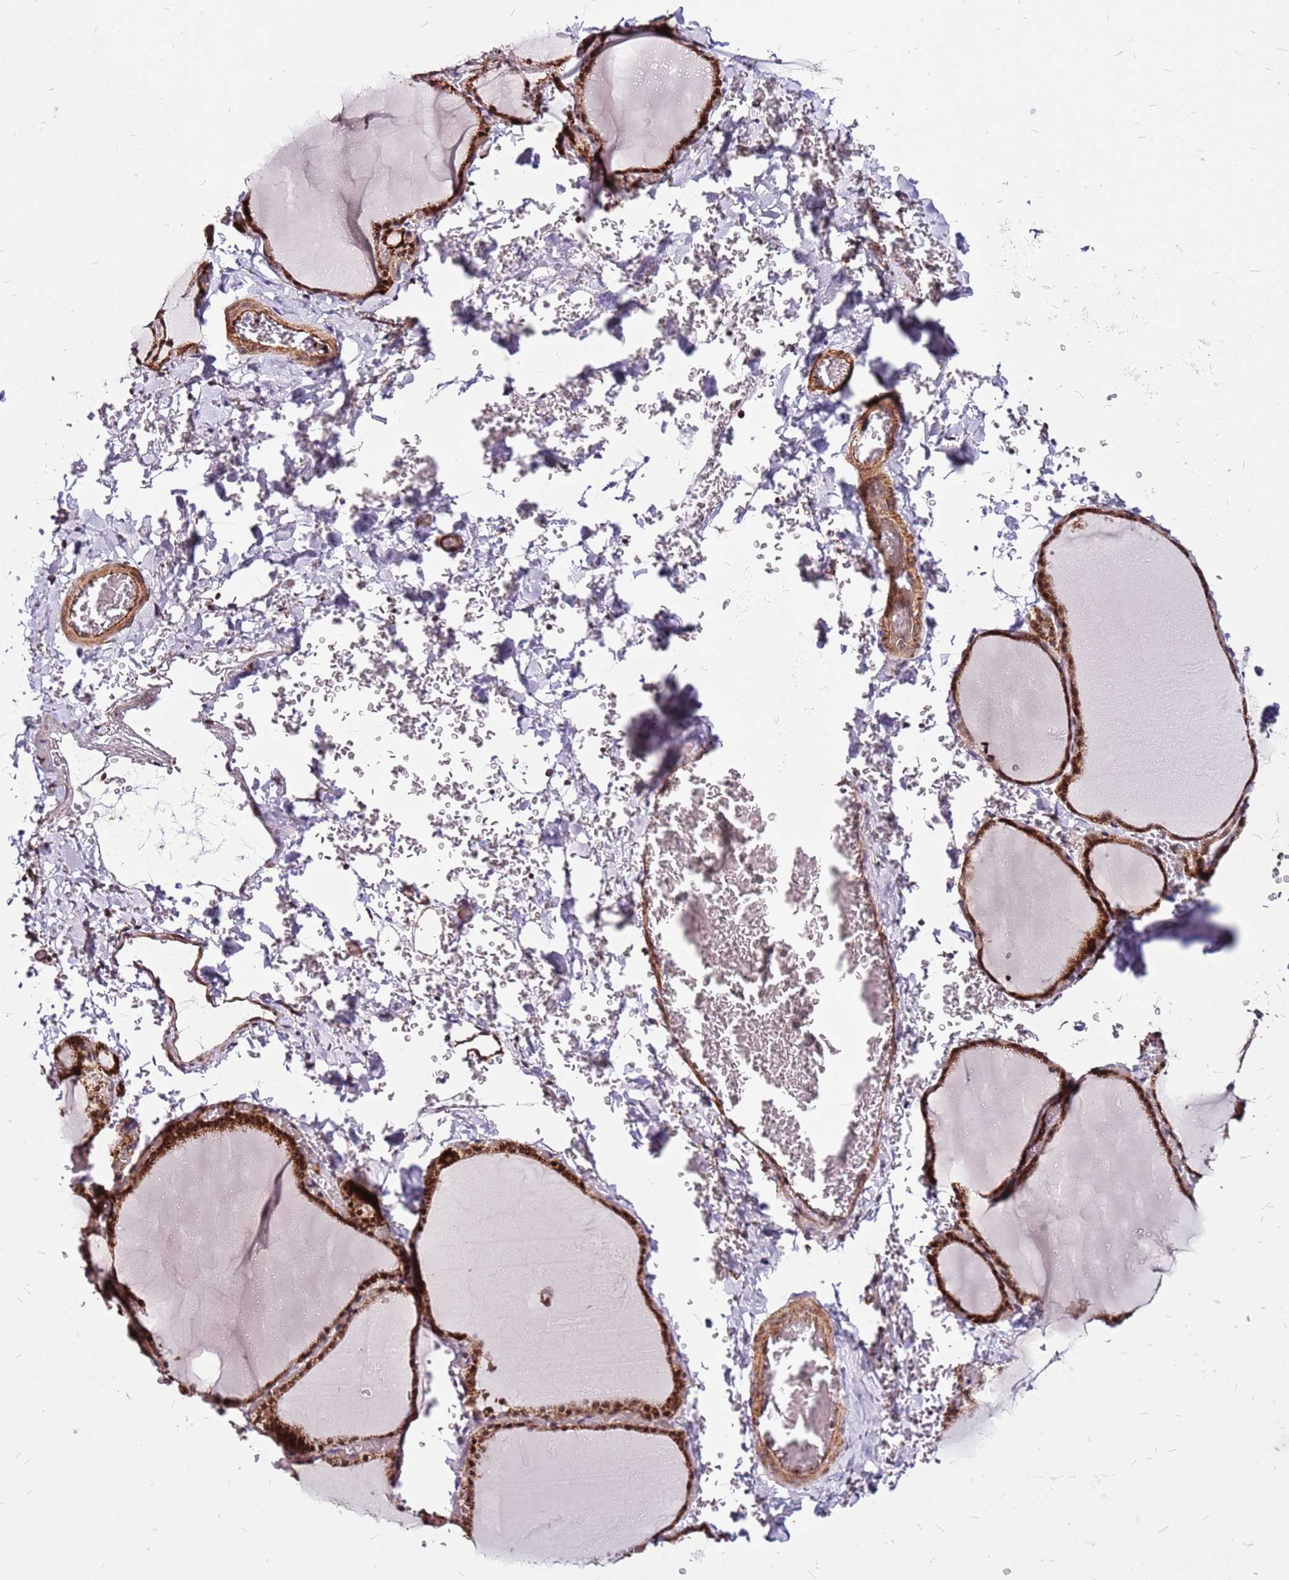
{"staining": {"intensity": "moderate", "quantity": ">75%", "location": "cytoplasmic/membranous,nuclear"}, "tissue": "thyroid gland", "cell_type": "Glandular cells", "image_type": "normal", "snomed": [{"axis": "morphology", "description": "Normal tissue, NOS"}, {"axis": "topography", "description": "Thyroid gland"}], "caption": "This photomicrograph demonstrates IHC staining of unremarkable human thyroid gland, with medium moderate cytoplasmic/membranous,nuclear expression in approximately >75% of glandular cells.", "gene": "OR51T1", "patient": {"sex": "female", "age": 39}}